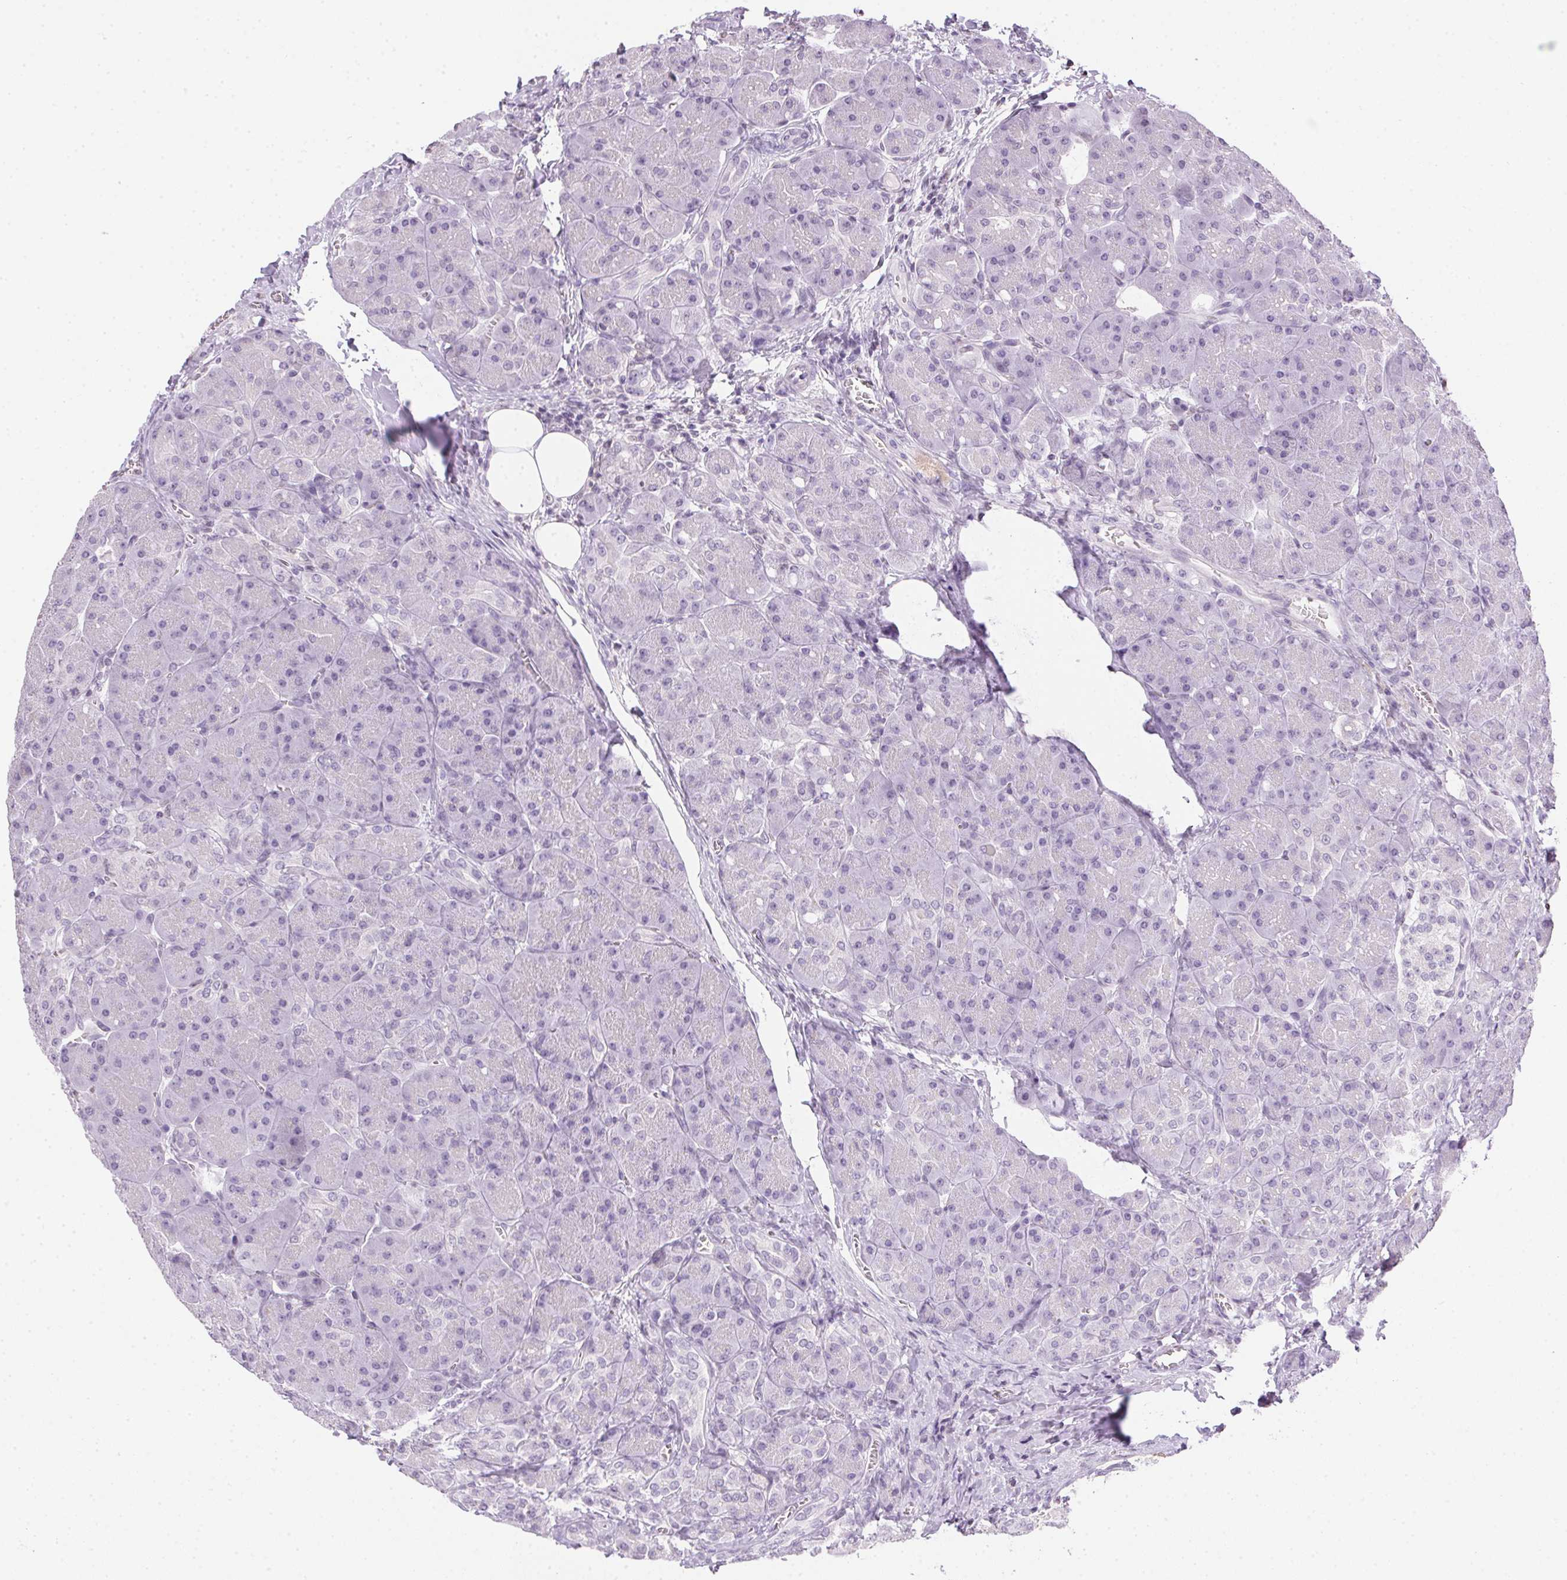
{"staining": {"intensity": "negative", "quantity": "none", "location": "none"}, "tissue": "pancreas", "cell_type": "Exocrine glandular cells", "image_type": "normal", "snomed": [{"axis": "morphology", "description": "Normal tissue, NOS"}, {"axis": "topography", "description": "Pancreas"}], "caption": "This is a histopathology image of IHC staining of unremarkable pancreas, which shows no positivity in exocrine glandular cells. (Stains: DAB immunohistochemistry (IHC) with hematoxylin counter stain, Microscopy: brightfield microscopy at high magnification).", "gene": "PRL", "patient": {"sex": "male", "age": 55}}